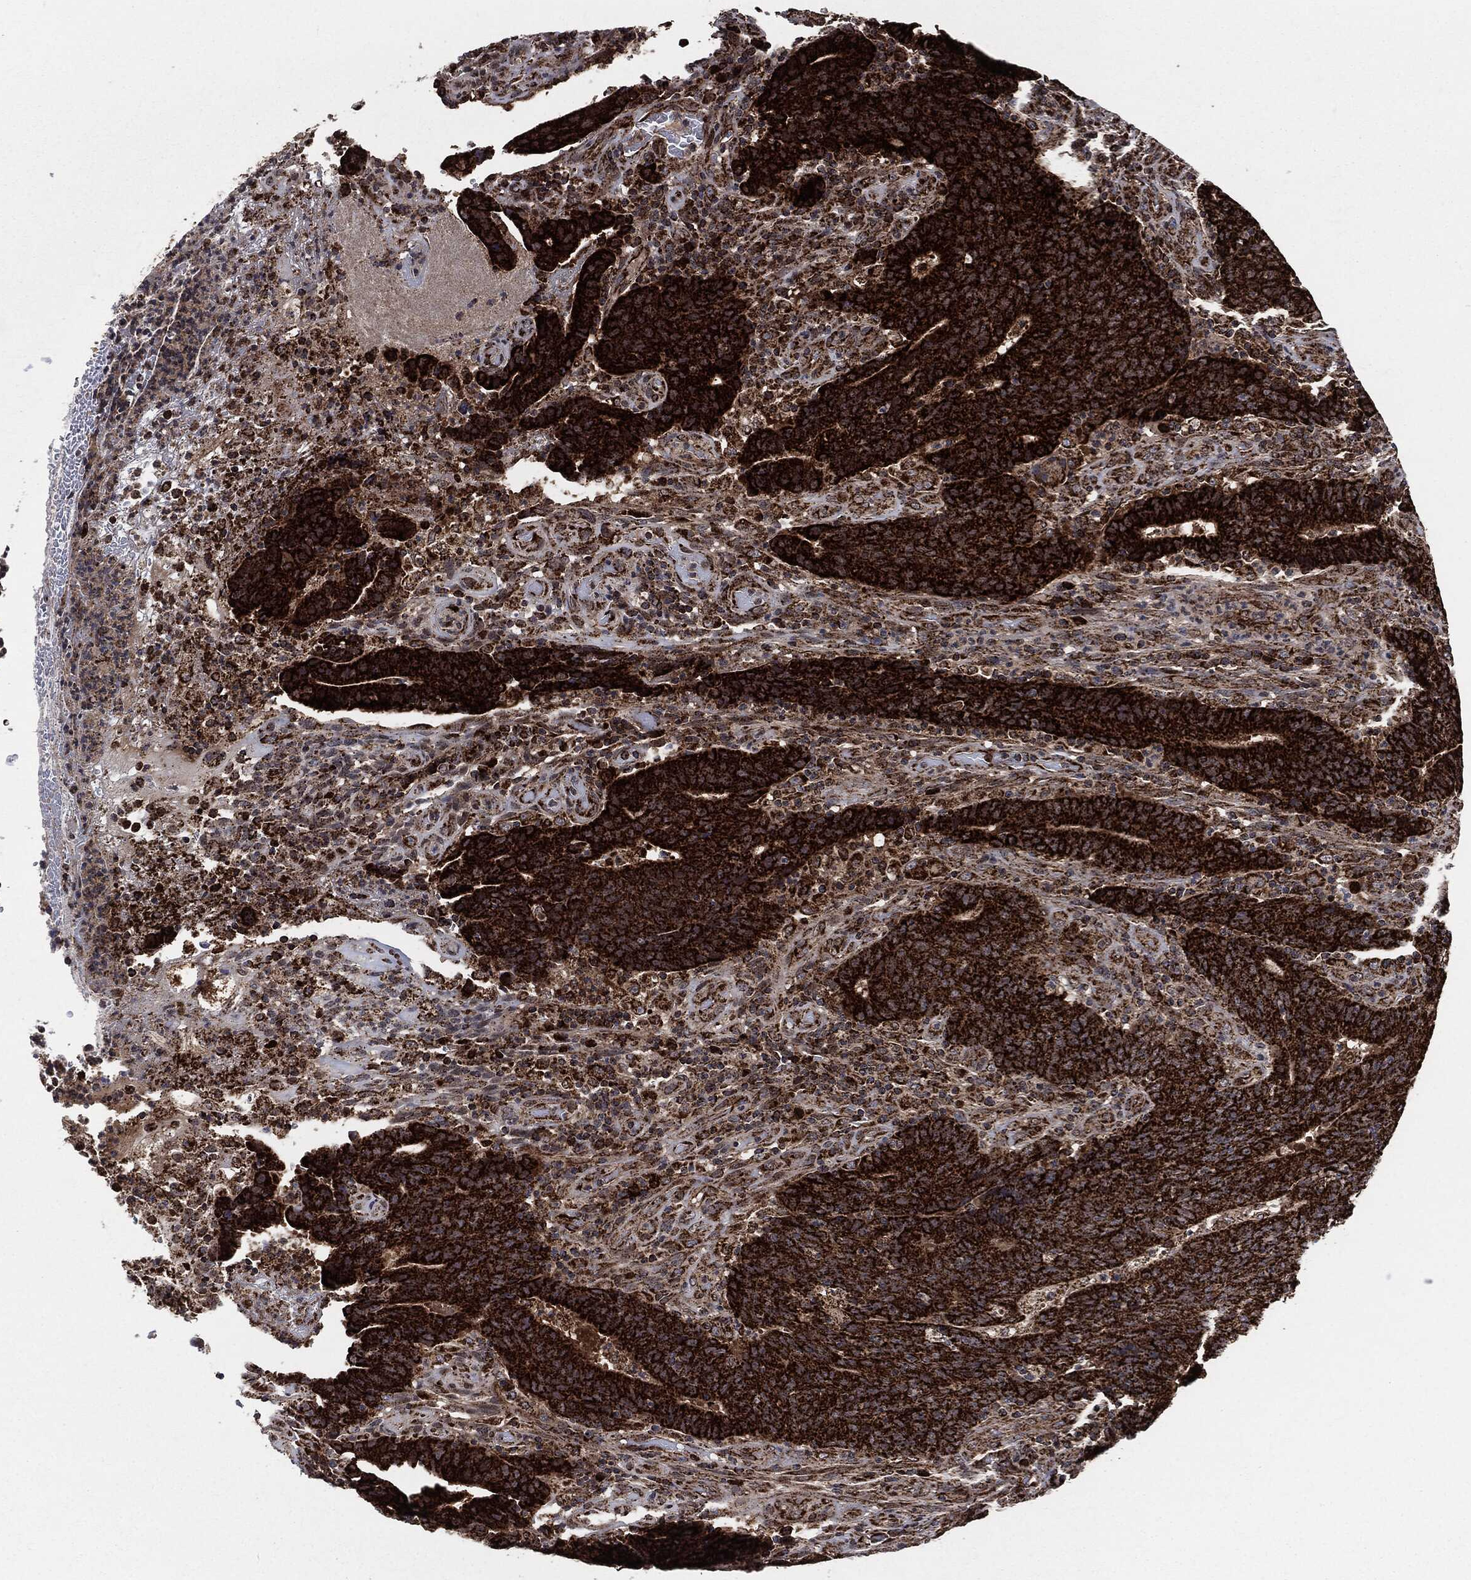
{"staining": {"intensity": "strong", "quantity": ">75%", "location": "cytoplasmic/membranous"}, "tissue": "colorectal cancer", "cell_type": "Tumor cells", "image_type": "cancer", "snomed": [{"axis": "morphology", "description": "Adenocarcinoma, NOS"}, {"axis": "topography", "description": "Colon"}], "caption": "A brown stain shows strong cytoplasmic/membranous positivity of a protein in human colorectal cancer (adenocarcinoma) tumor cells.", "gene": "FH", "patient": {"sex": "female", "age": 75}}